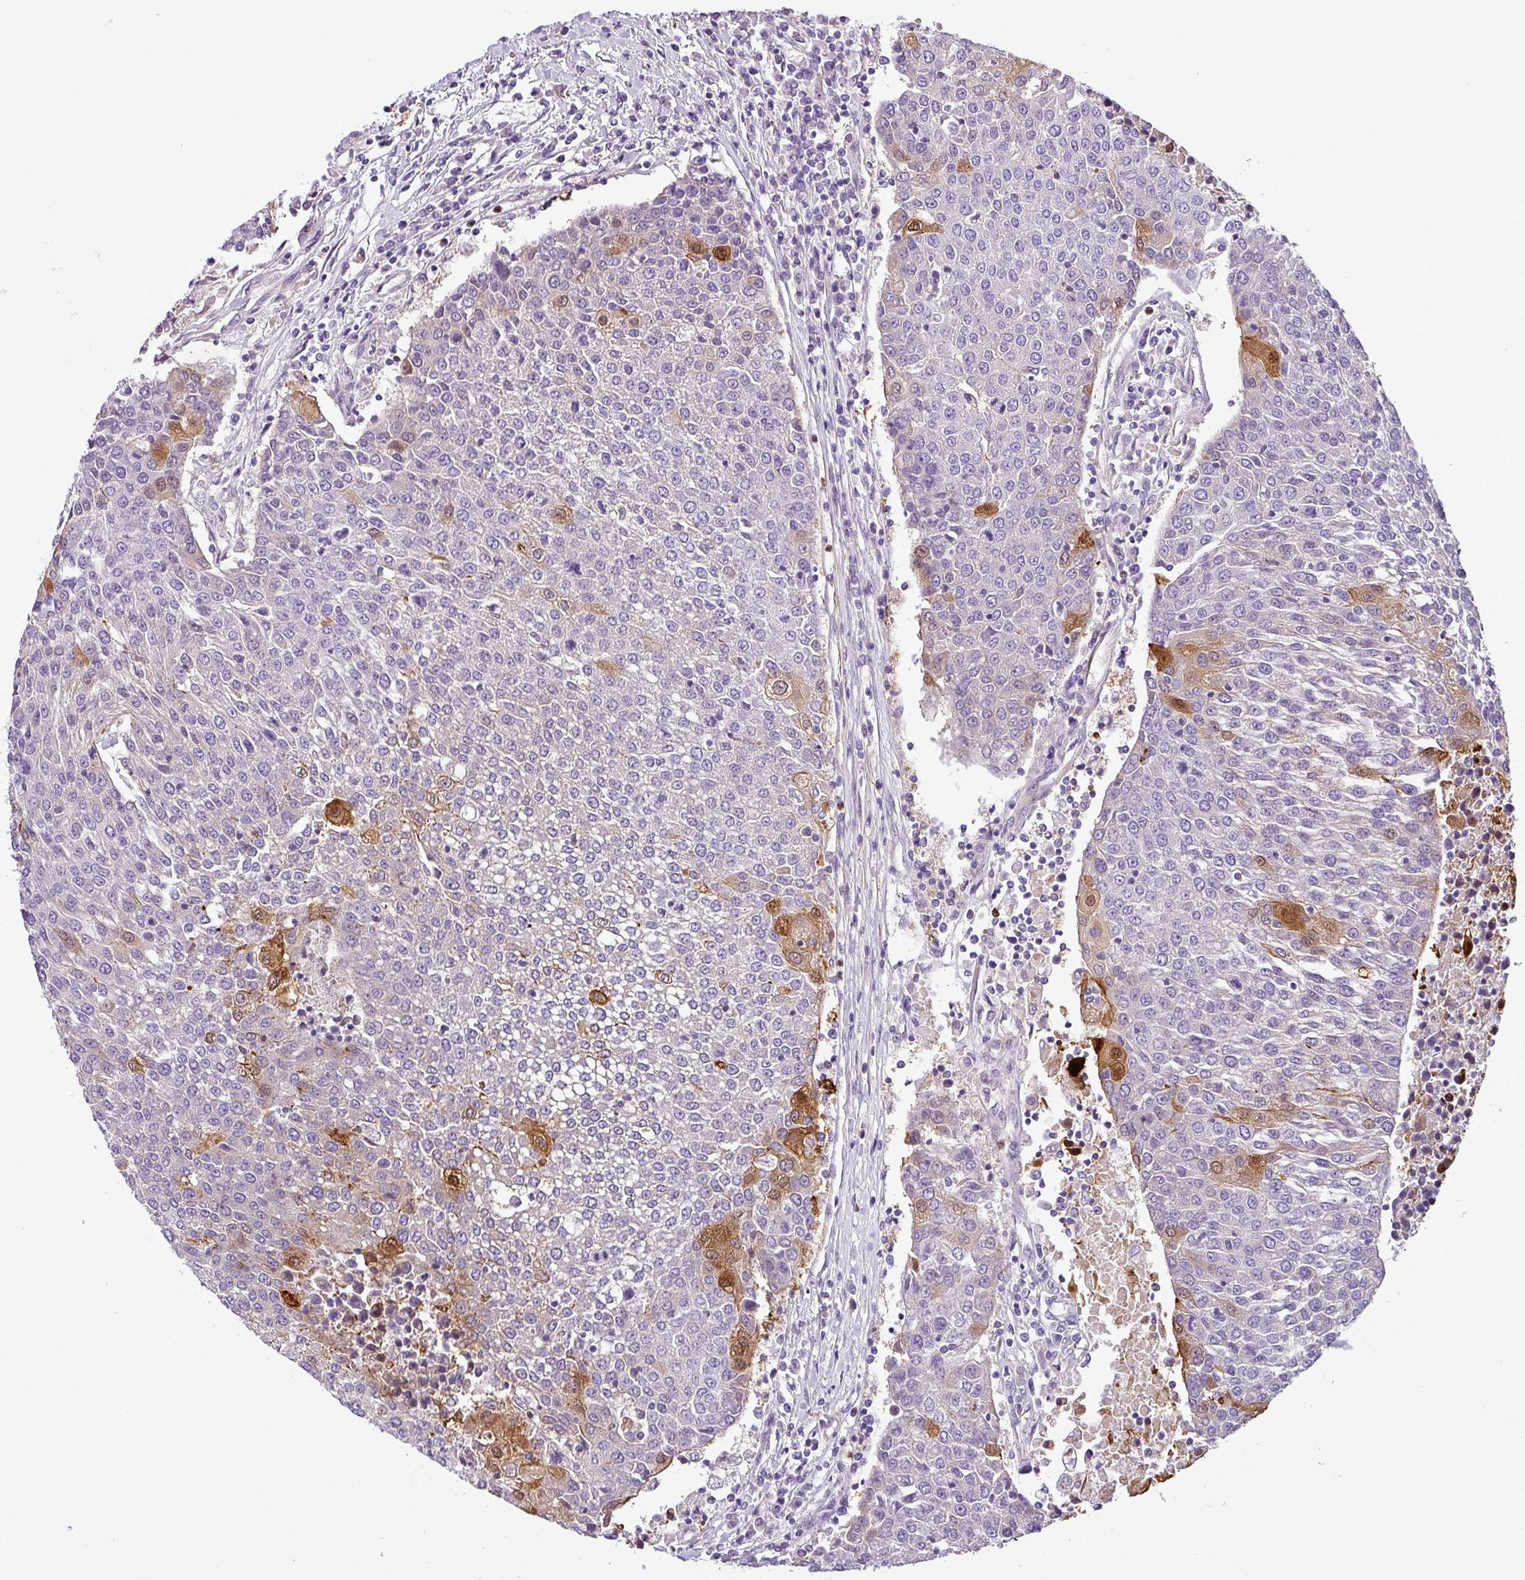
{"staining": {"intensity": "strong", "quantity": "<25%", "location": "cytoplasmic/membranous,nuclear"}, "tissue": "urothelial cancer", "cell_type": "Tumor cells", "image_type": "cancer", "snomed": [{"axis": "morphology", "description": "Urothelial carcinoma, High grade"}, {"axis": "topography", "description": "Urinary bladder"}], "caption": "A high-resolution image shows immunohistochemistry staining of urothelial cancer, which reveals strong cytoplasmic/membranous and nuclear expression in approximately <25% of tumor cells.", "gene": "NBEAL2", "patient": {"sex": "female", "age": 85}}